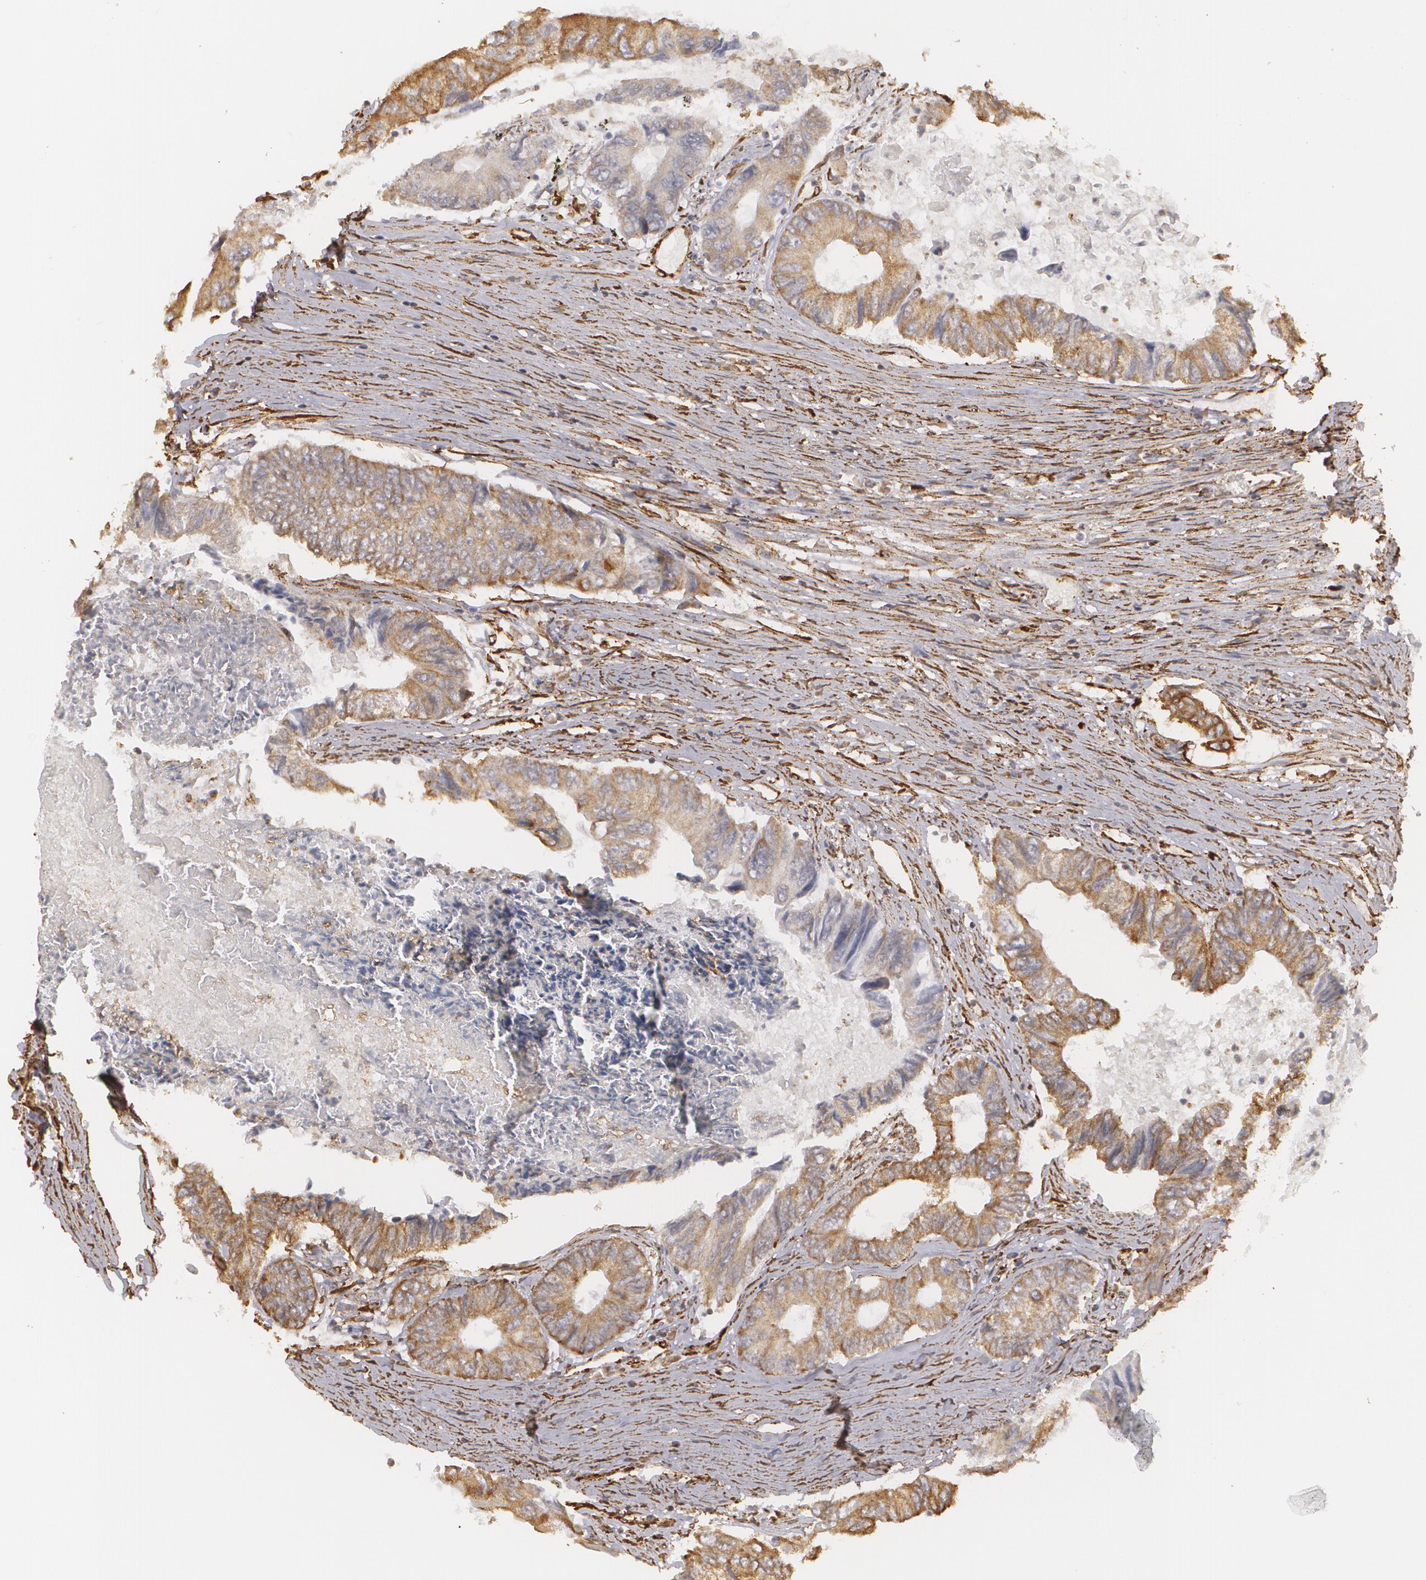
{"staining": {"intensity": "moderate", "quantity": ">75%", "location": "cytoplasmic/membranous"}, "tissue": "colorectal cancer", "cell_type": "Tumor cells", "image_type": "cancer", "snomed": [{"axis": "morphology", "description": "Adenocarcinoma, NOS"}, {"axis": "topography", "description": "Rectum"}], "caption": "Immunohistochemical staining of adenocarcinoma (colorectal) shows moderate cytoplasmic/membranous protein staining in approximately >75% of tumor cells.", "gene": "CYB5R3", "patient": {"sex": "female", "age": 82}}